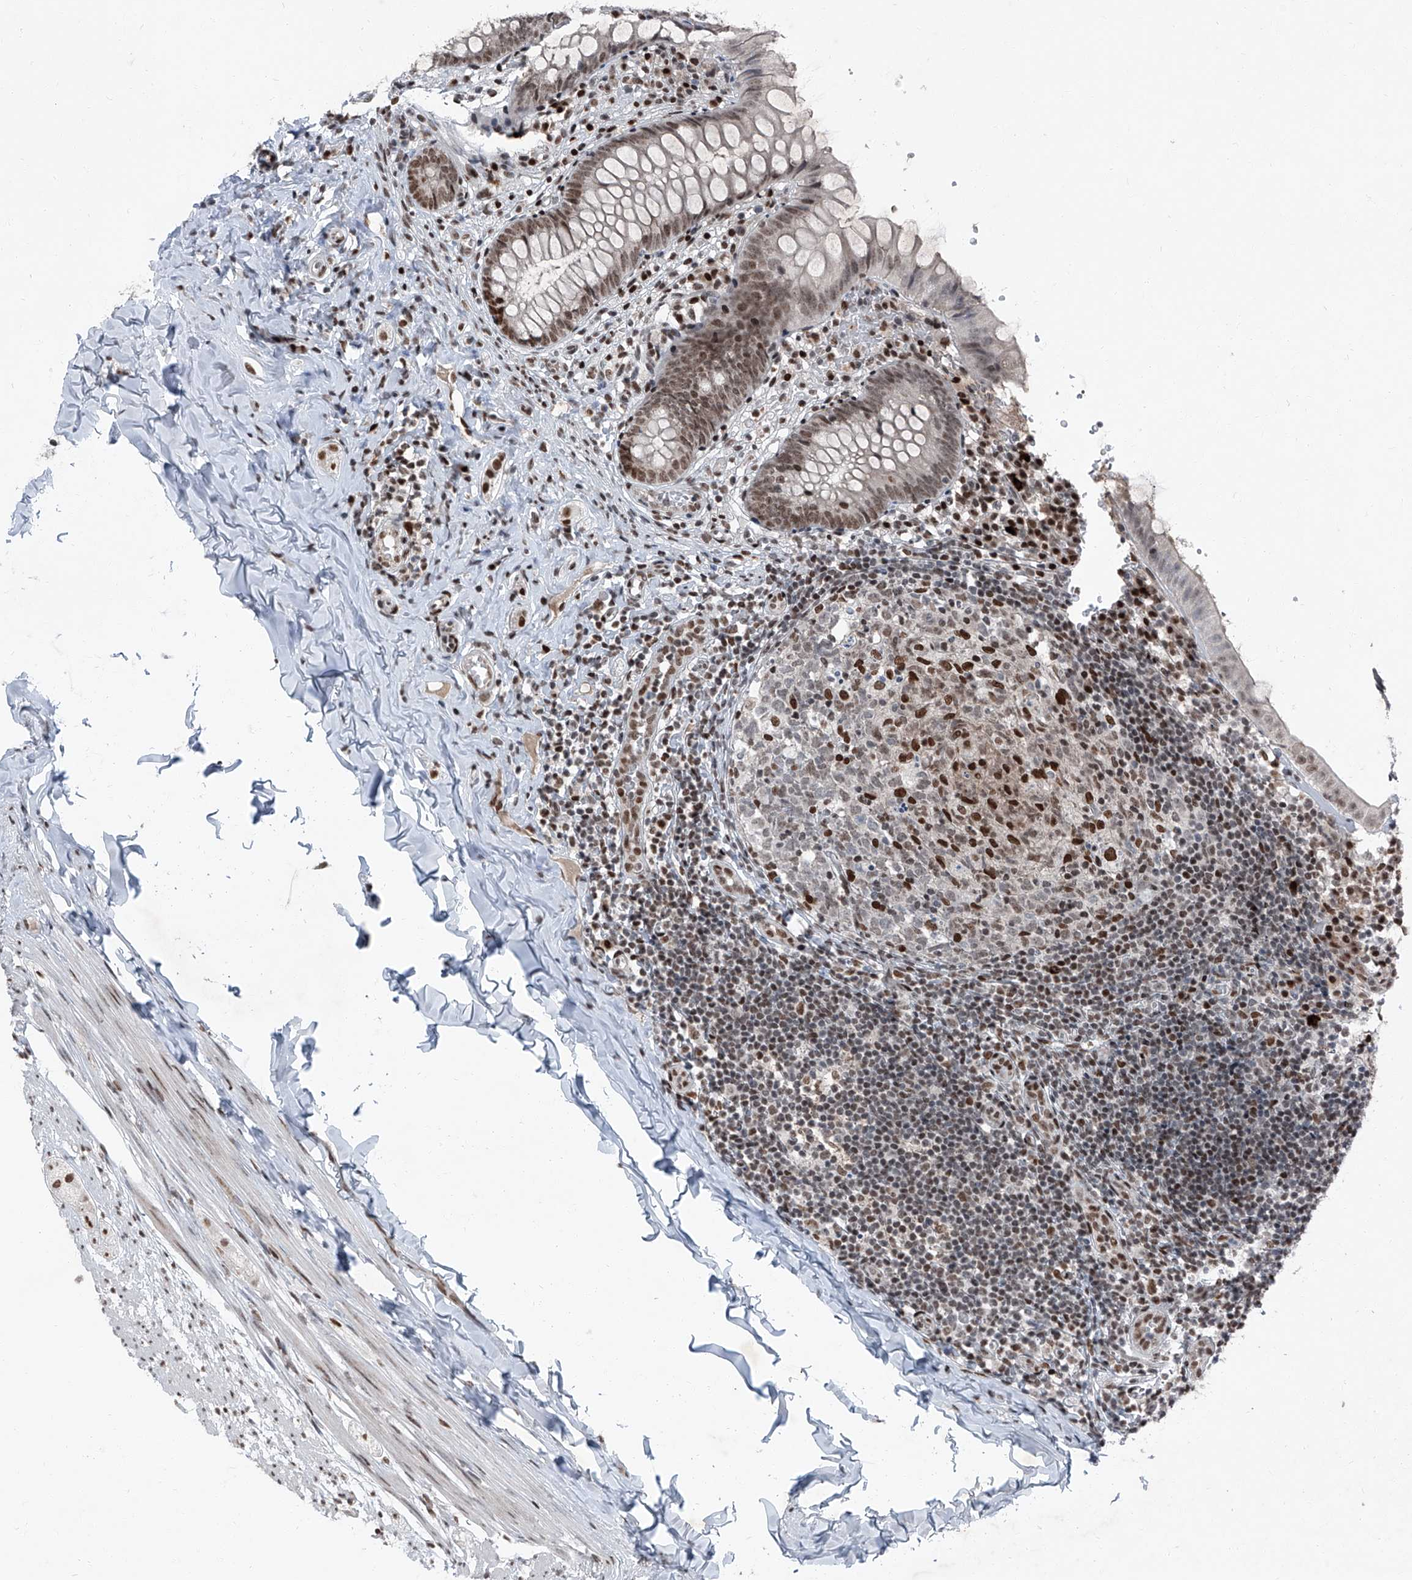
{"staining": {"intensity": "moderate", "quantity": "25%-75%", "location": "nuclear"}, "tissue": "appendix", "cell_type": "Glandular cells", "image_type": "normal", "snomed": [{"axis": "morphology", "description": "Normal tissue, NOS"}, {"axis": "topography", "description": "Appendix"}], "caption": "This histopathology image displays IHC staining of unremarkable human appendix, with medium moderate nuclear expression in approximately 25%-75% of glandular cells.", "gene": "BMI1", "patient": {"sex": "male", "age": 8}}